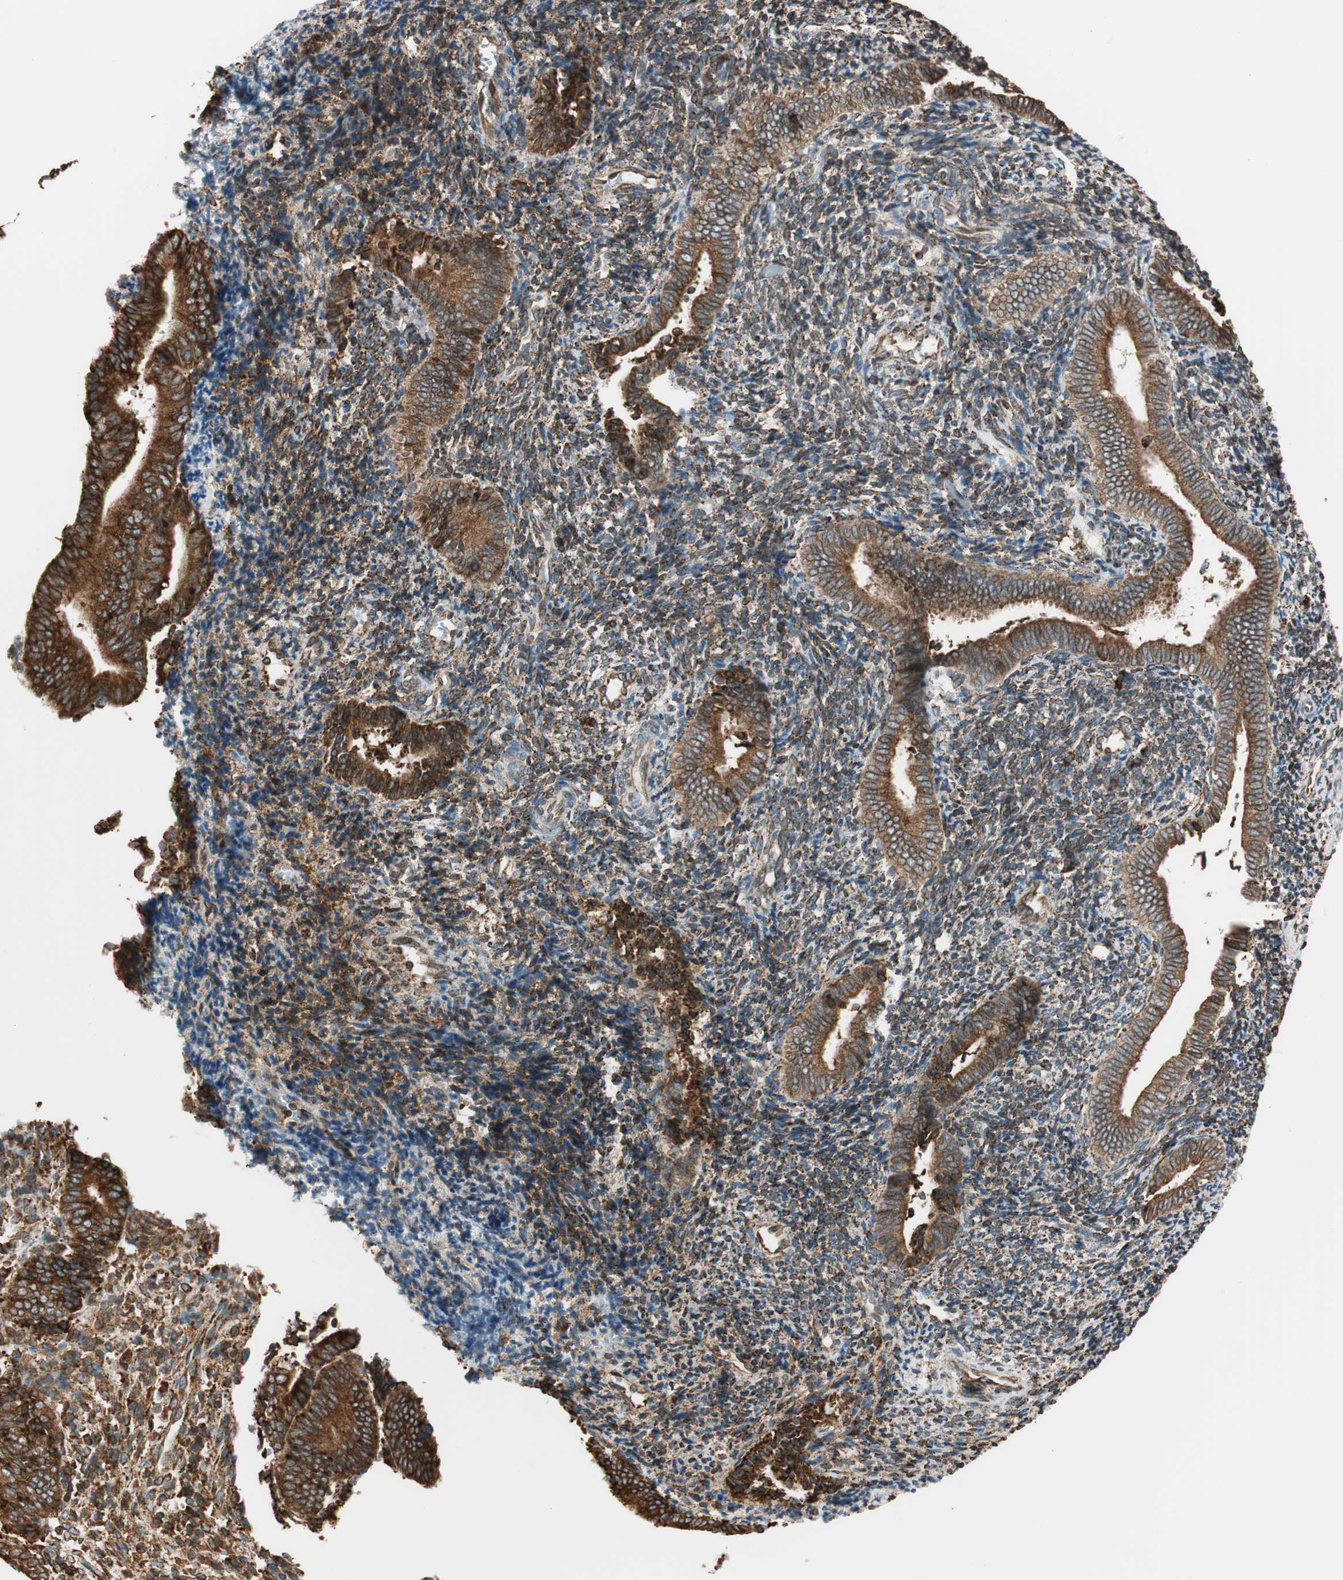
{"staining": {"intensity": "moderate", "quantity": ">75%", "location": "cytoplasmic/membranous"}, "tissue": "endometrium", "cell_type": "Cells in endometrial stroma", "image_type": "normal", "snomed": [{"axis": "morphology", "description": "Normal tissue, NOS"}, {"axis": "topography", "description": "Uterus"}, {"axis": "topography", "description": "Endometrium"}], "caption": "Endometrium stained with DAB (3,3'-diaminobenzidine) IHC exhibits medium levels of moderate cytoplasmic/membranous positivity in approximately >75% of cells in endometrial stroma.", "gene": "PRKCSH", "patient": {"sex": "female", "age": 33}}